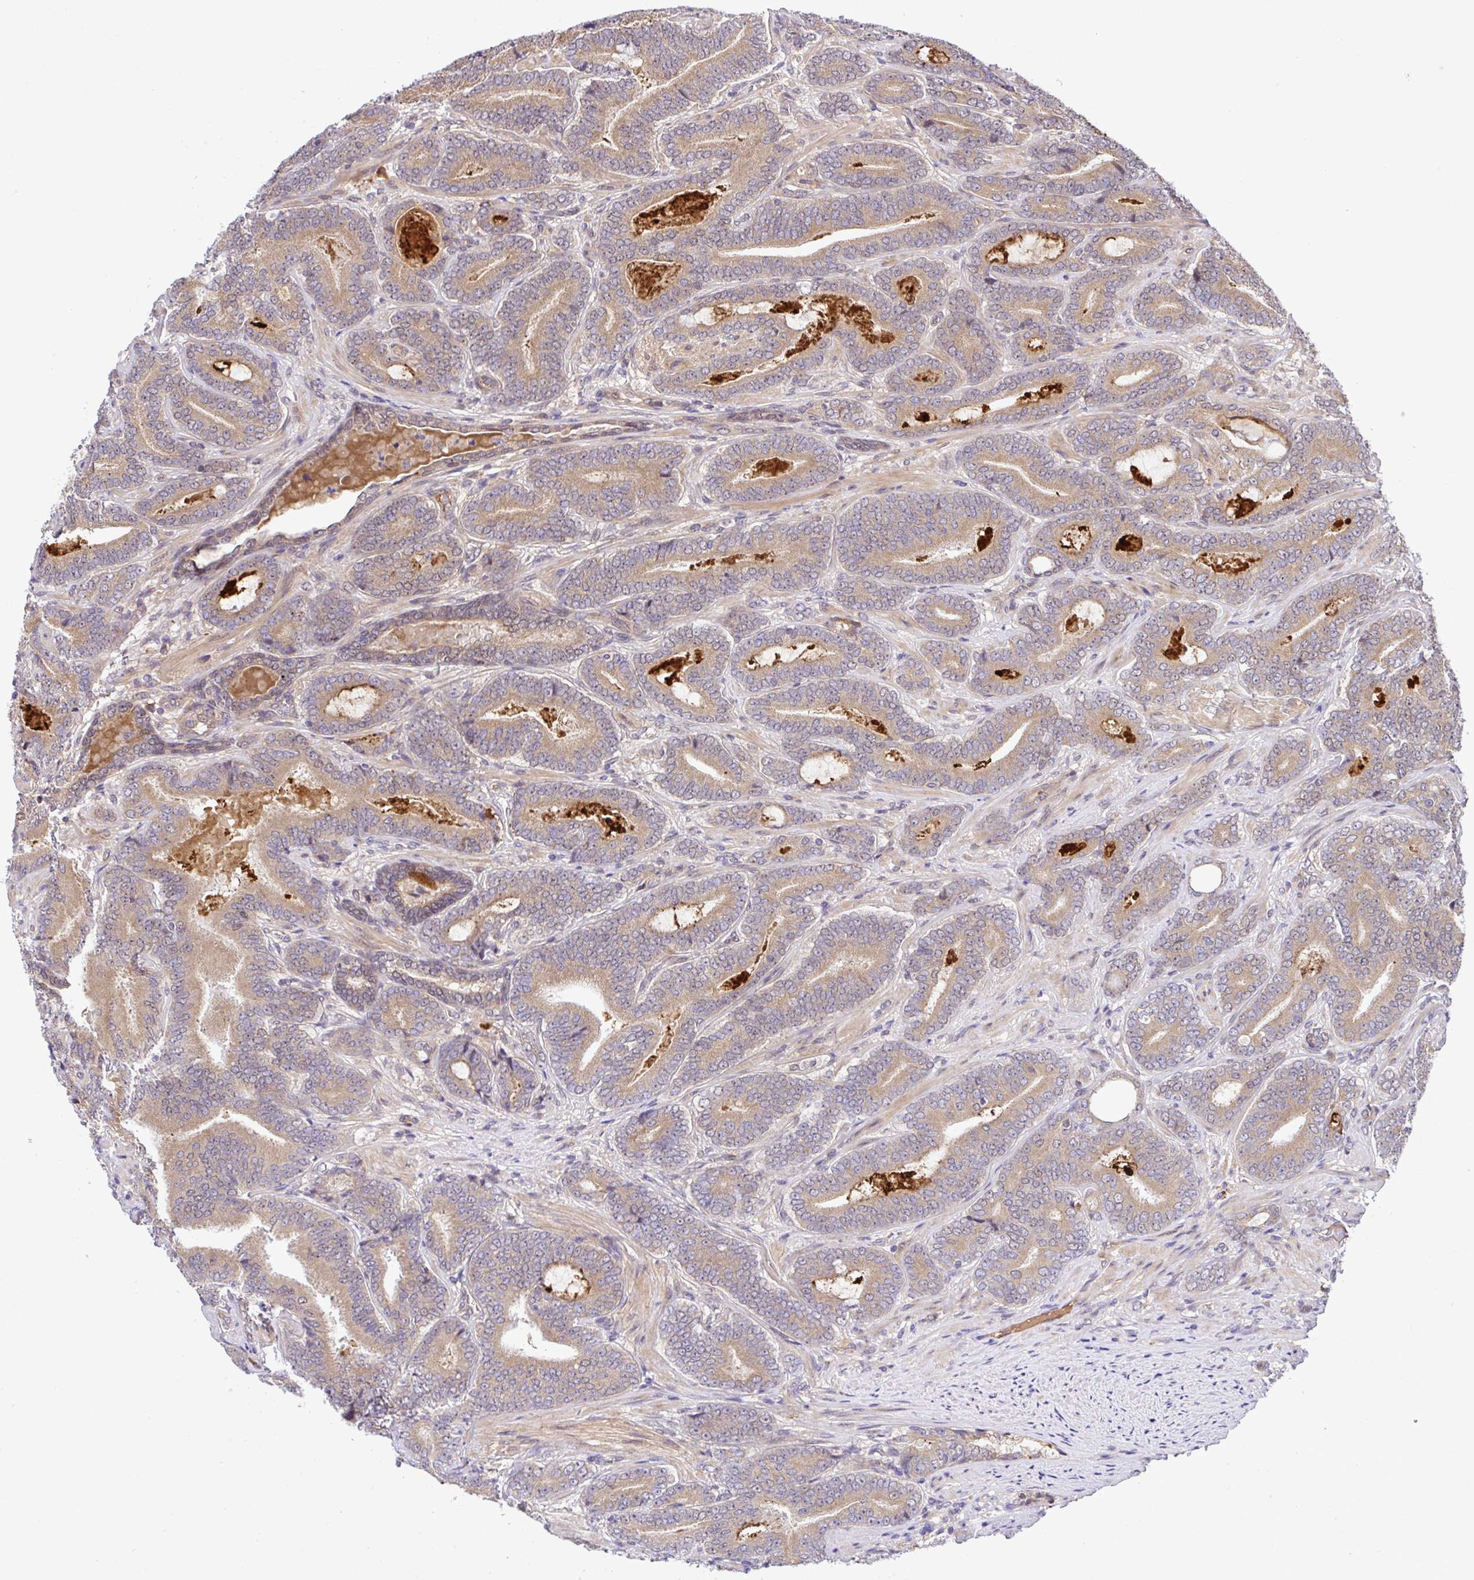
{"staining": {"intensity": "moderate", "quantity": ">75%", "location": "cytoplasmic/membranous"}, "tissue": "prostate cancer", "cell_type": "Tumor cells", "image_type": "cancer", "snomed": [{"axis": "morphology", "description": "Adenocarcinoma, High grade"}, {"axis": "topography", "description": "Prostate"}], "caption": "Human prostate high-grade adenocarcinoma stained for a protein (brown) displays moderate cytoplasmic/membranous positive staining in about >75% of tumor cells.", "gene": "UBE4A", "patient": {"sex": "male", "age": 62}}